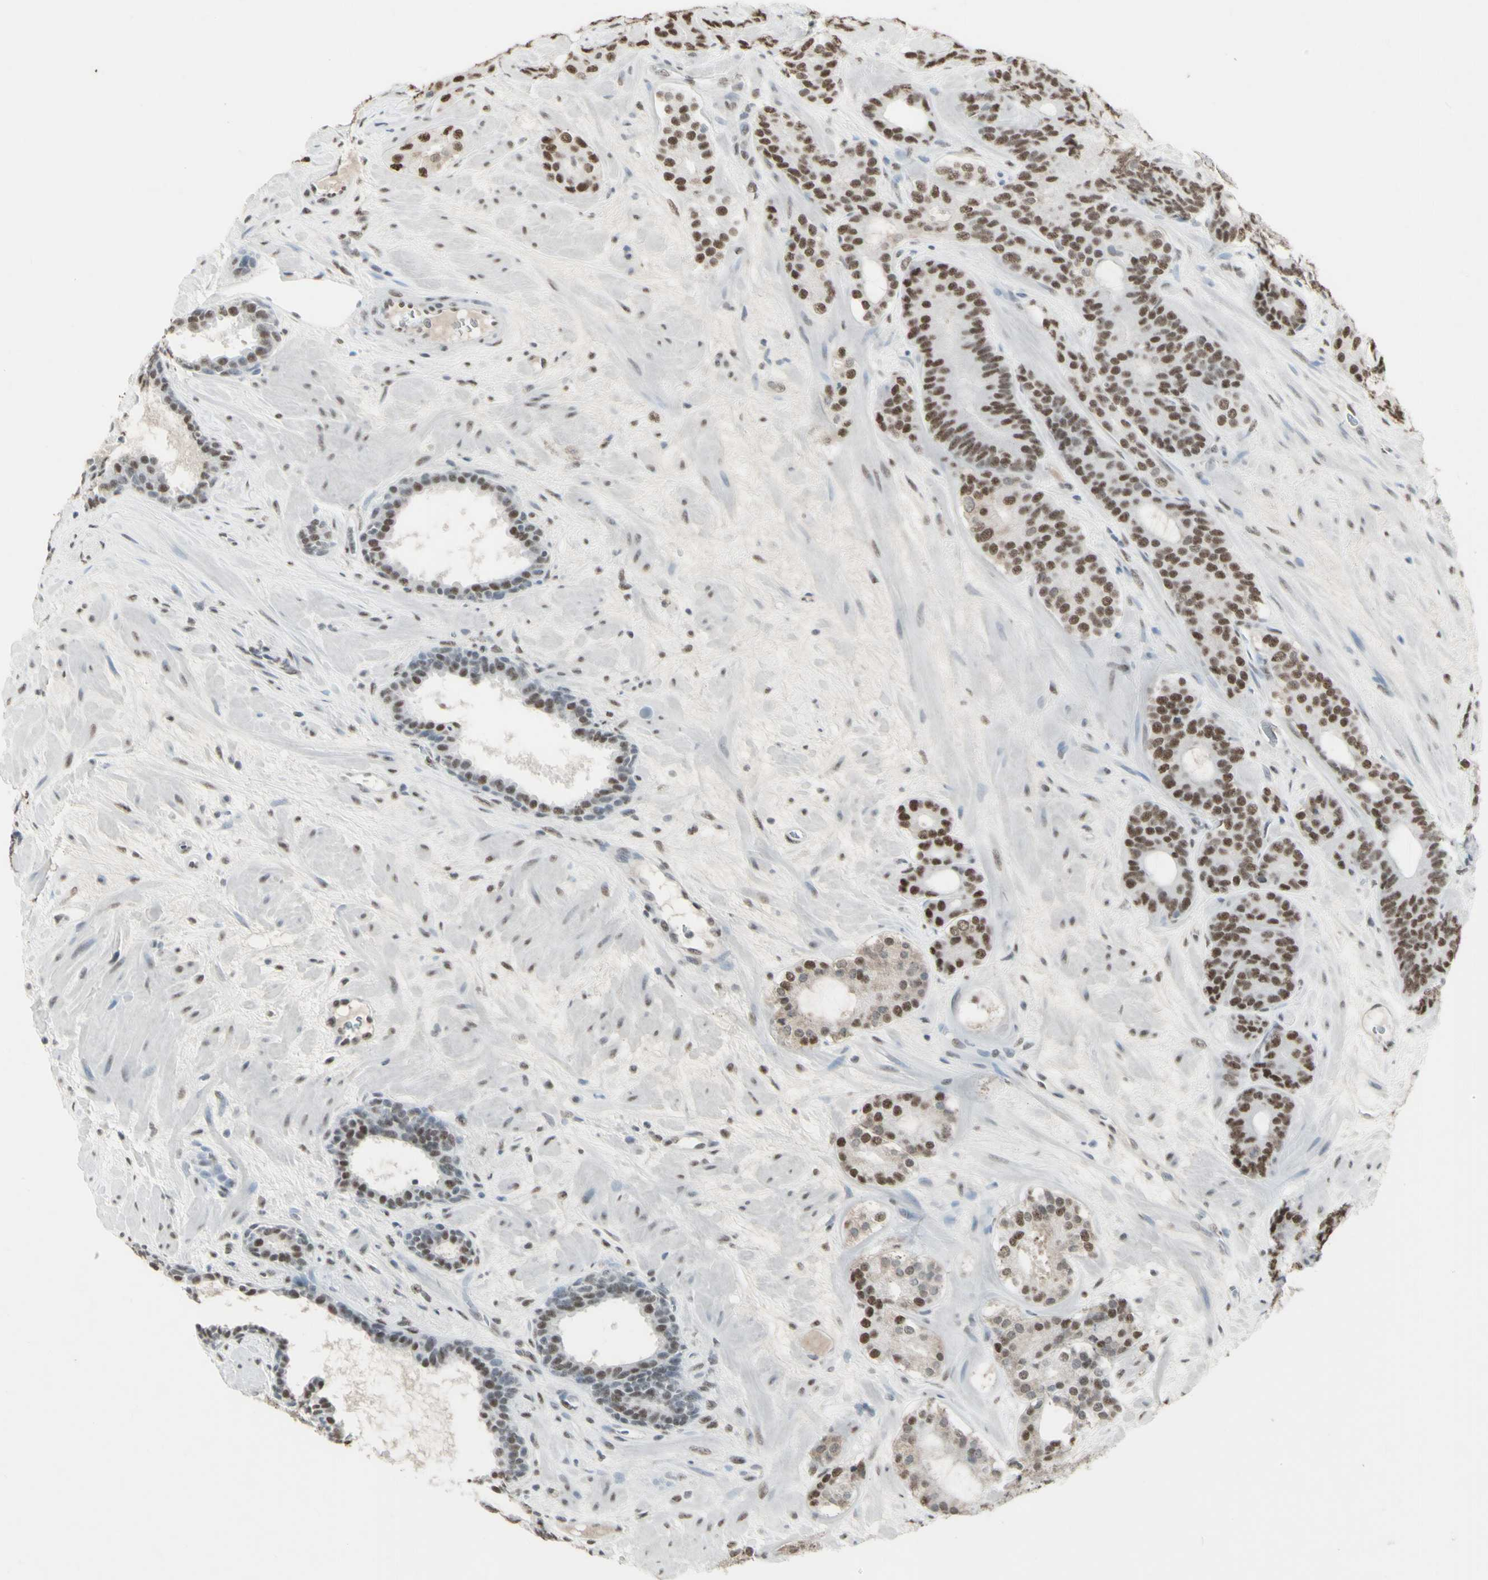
{"staining": {"intensity": "moderate", "quantity": ">75%", "location": "nuclear"}, "tissue": "prostate cancer", "cell_type": "Tumor cells", "image_type": "cancer", "snomed": [{"axis": "morphology", "description": "Adenocarcinoma, Low grade"}, {"axis": "topography", "description": "Prostate"}], "caption": "The image displays staining of prostate cancer, revealing moderate nuclear protein positivity (brown color) within tumor cells.", "gene": "TRIM28", "patient": {"sex": "male", "age": 63}}